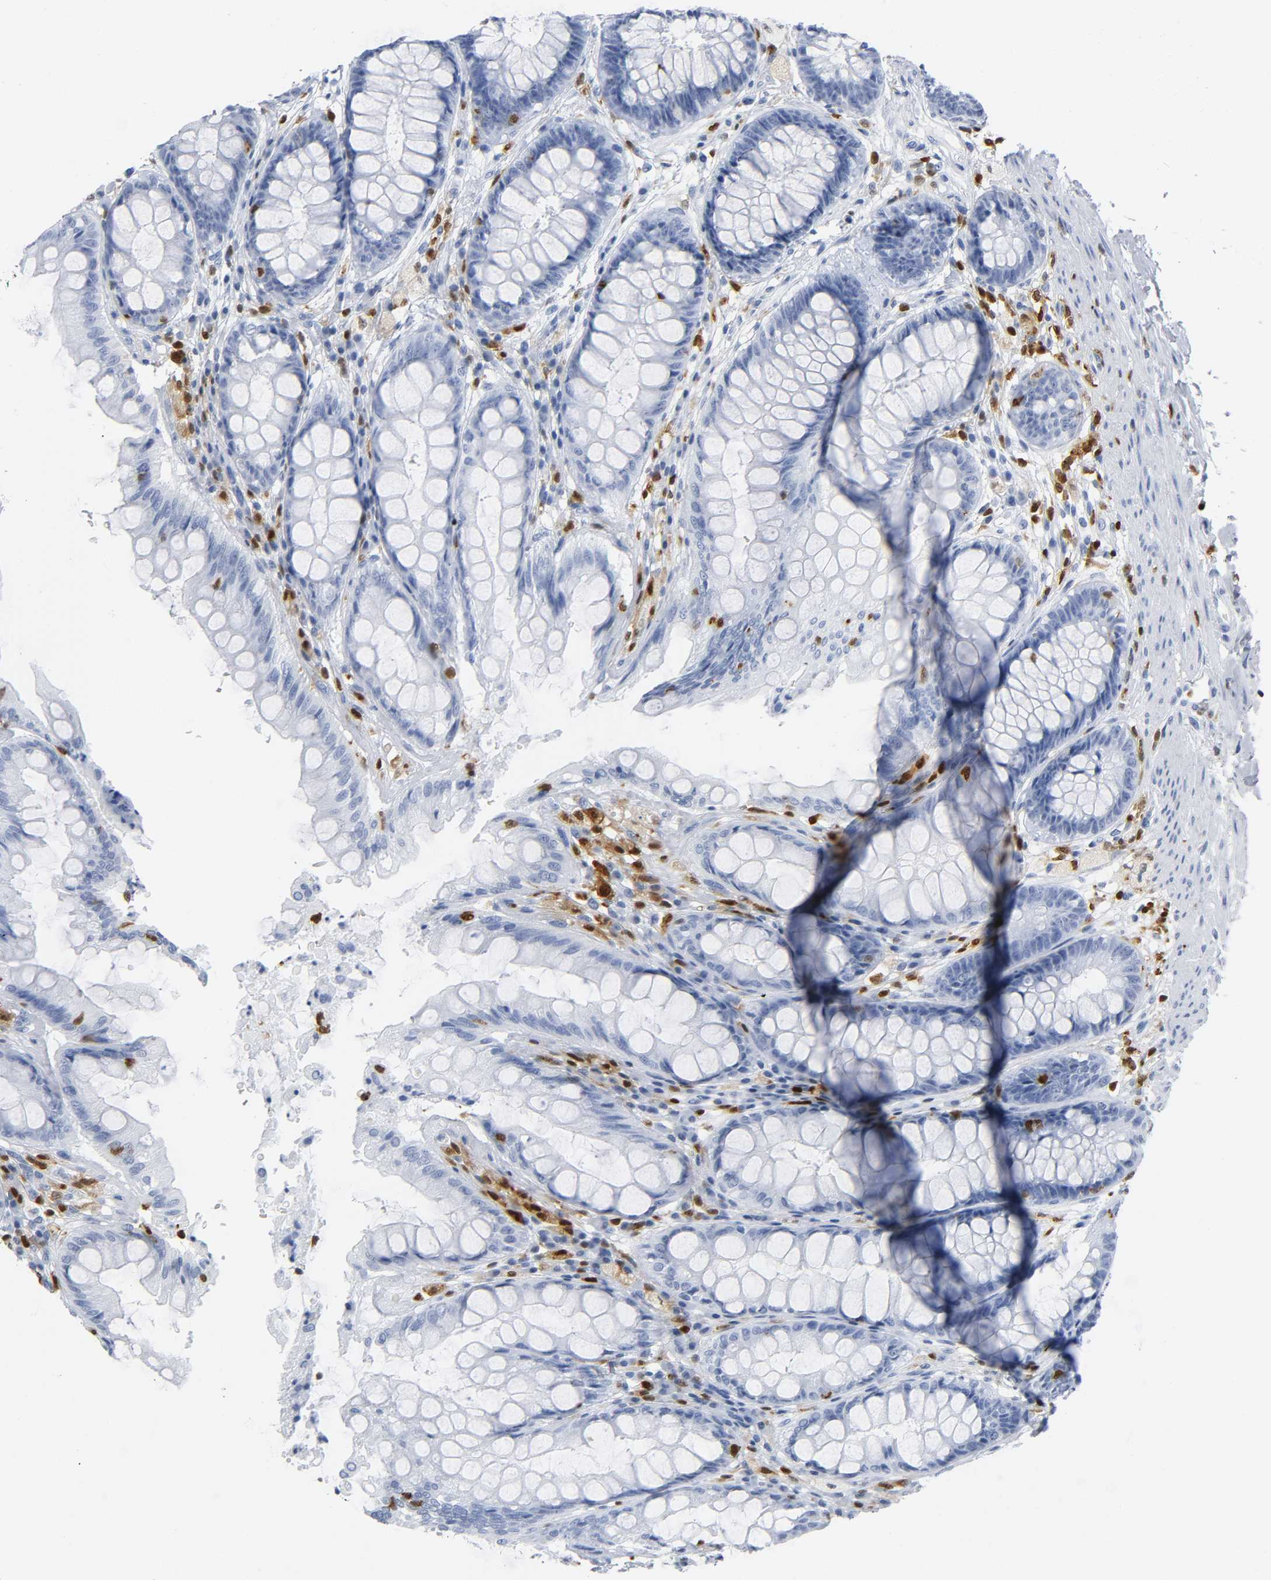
{"staining": {"intensity": "negative", "quantity": "none", "location": "none"}, "tissue": "rectum", "cell_type": "Glandular cells", "image_type": "normal", "snomed": [{"axis": "morphology", "description": "Normal tissue, NOS"}, {"axis": "topography", "description": "Rectum"}], "caption": "This image is of benign rectum stained with immunohistochemistry to label a protein in brown with the nuclei are counter-stained blue. There is no staining in glandular cells.", "gene": "DOK2", "patient": {"sex": "female", "age": 46}}